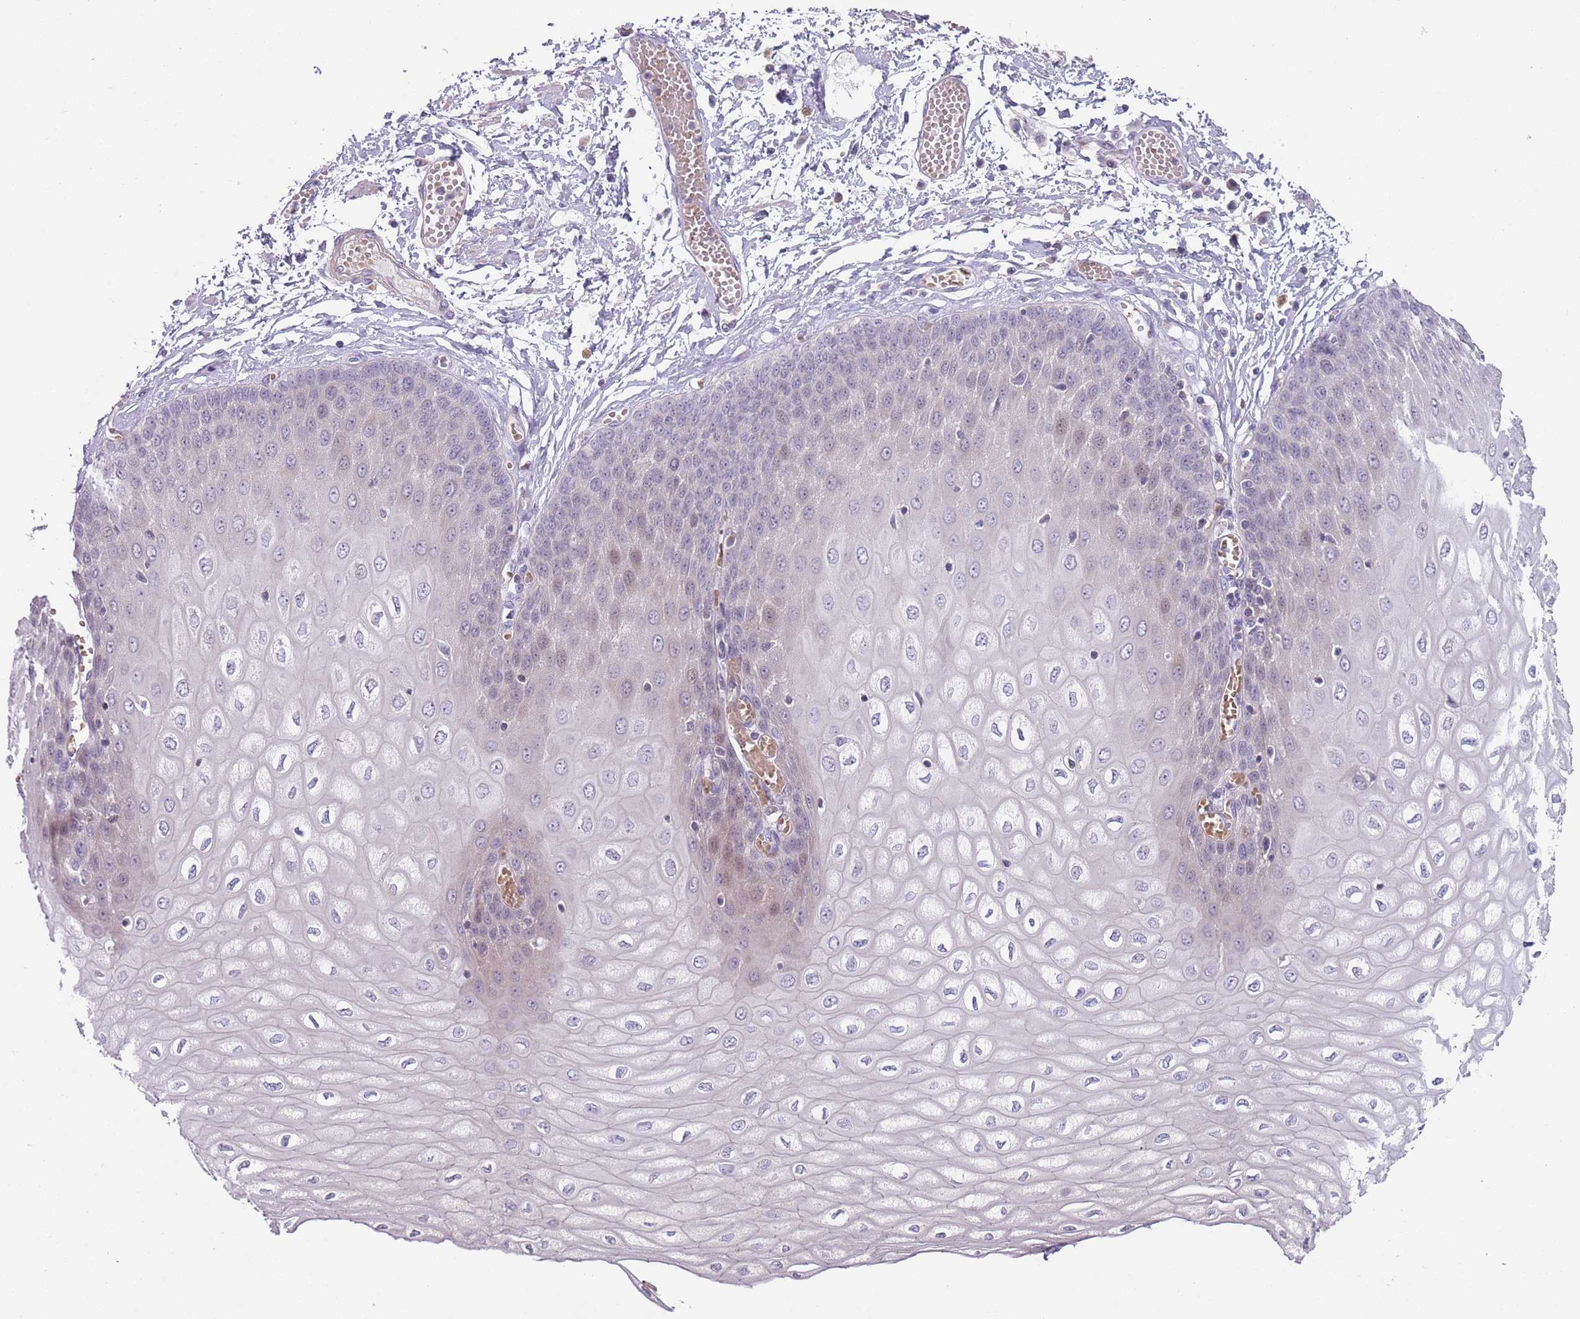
{"staining": {"intensity": "weak", "quantity": "<25%", "location": "cytoplasmic/membranous"}, "tissue": "esophagus", "cell_type": "Squamous epithelial cells", "image_type": "normal", "snomed": [{"axis": "morphology", "description": "Normal tissue, NOS"}, {"axis": "topography", "description": "Esophagus"}], "caption": "An immunohistochemistry (IHC) photomicrograph of benign esophagus is shown. There is no staining in squamous epithelial cells of esophagus.", "gene": "PRAC1", "patient": {"sex": "male", "age": 60}}